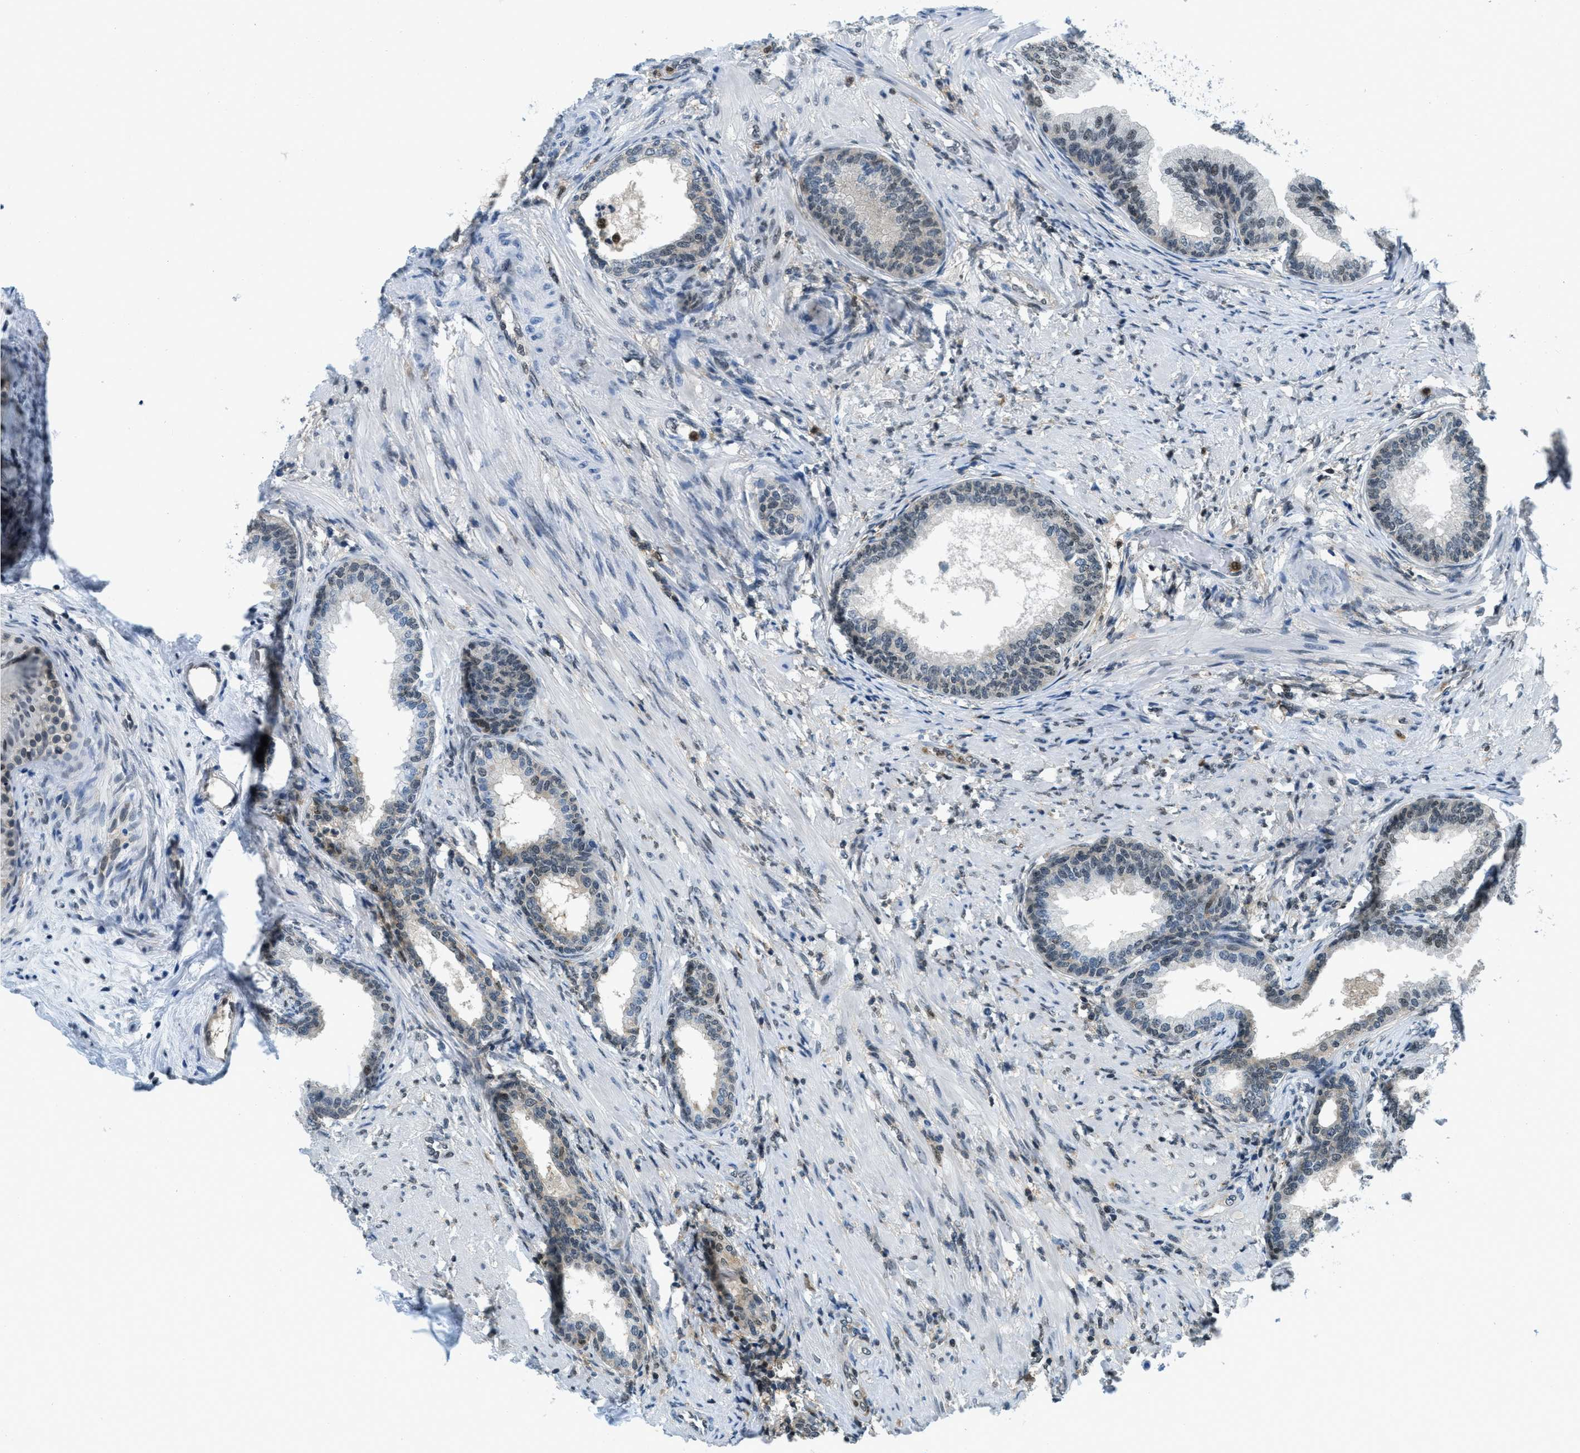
{"staining": {"intensity": "moderate", "quantity": "25%-75%", "location": "nuclear"}, "tissue": "prostate", "cell_type": "Glandular cells", "image_type": "normal", "snomed": [{"axis": "morphology", "description": "Normal tissue, NOS"}, {"axis": "topography", "description": "Prostate"}], "caption": "Immunohistochemical staining of unremarkable prostate exhibits 25%-75% levels of moderate nuclear protein positivity in approximately 25%-75% of glandular cells.", "gene": "OGFR", "patient": {"sex": "male", "age": 76}}